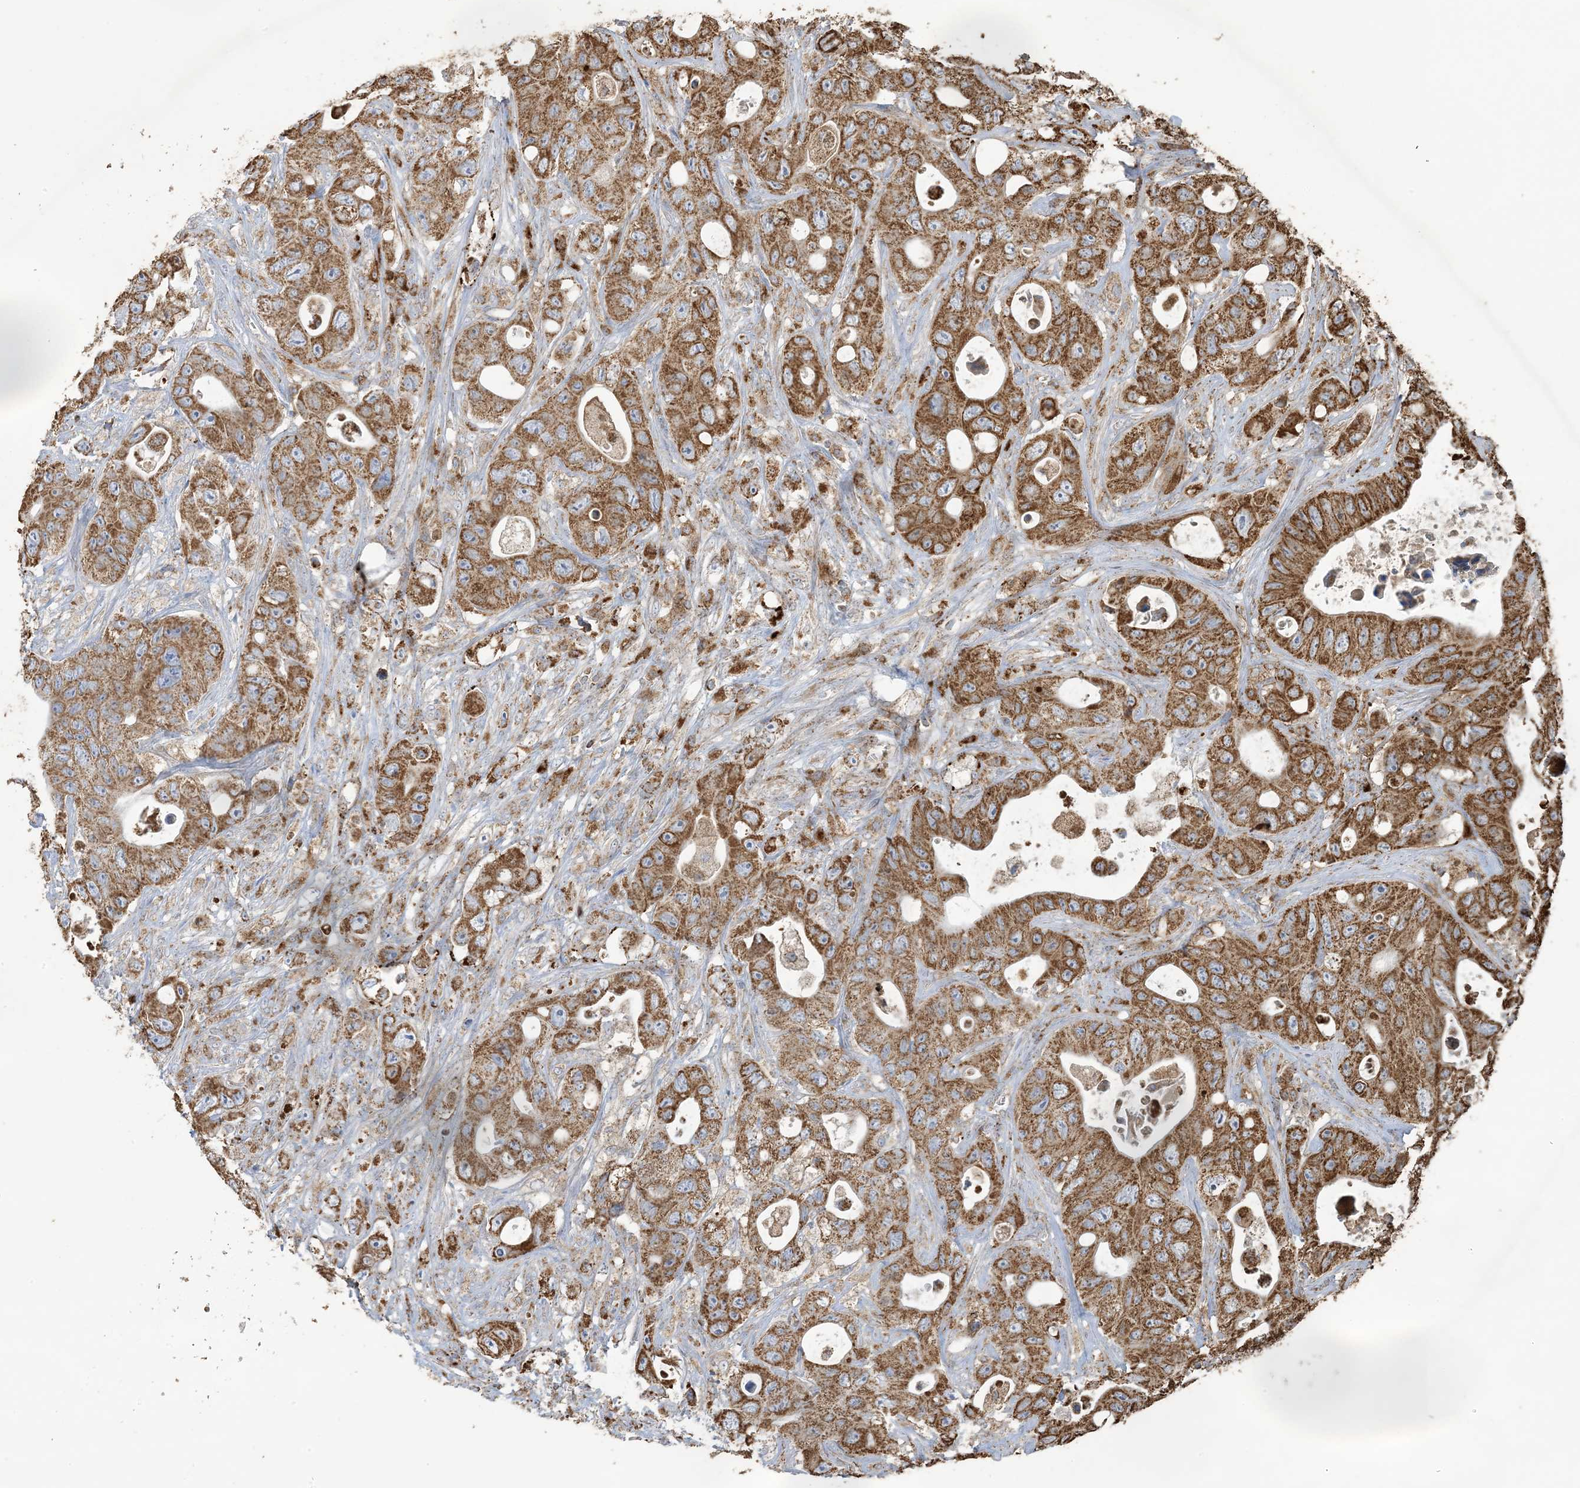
{"staining": {"intensity": "moderate", "quantity": ">75%", "location": "cytoplasmic/membranous"}, "tissue": "colorectal cancer", "cell_type": "Tumor cells", "image_type": "cancer", "snomed": [{"axis": "morphology", "description": "Adenocarcinoma, NOS"}, {"axis": "topography", "description": "Colon"}], "caption": "Tumor cells display moderate cytoplasmic/membranous positivity in about >75% of cells in adenocarcinoma (colorectal).", "gene": "AGA", "patient": {"sex": "female", "age": 46}}